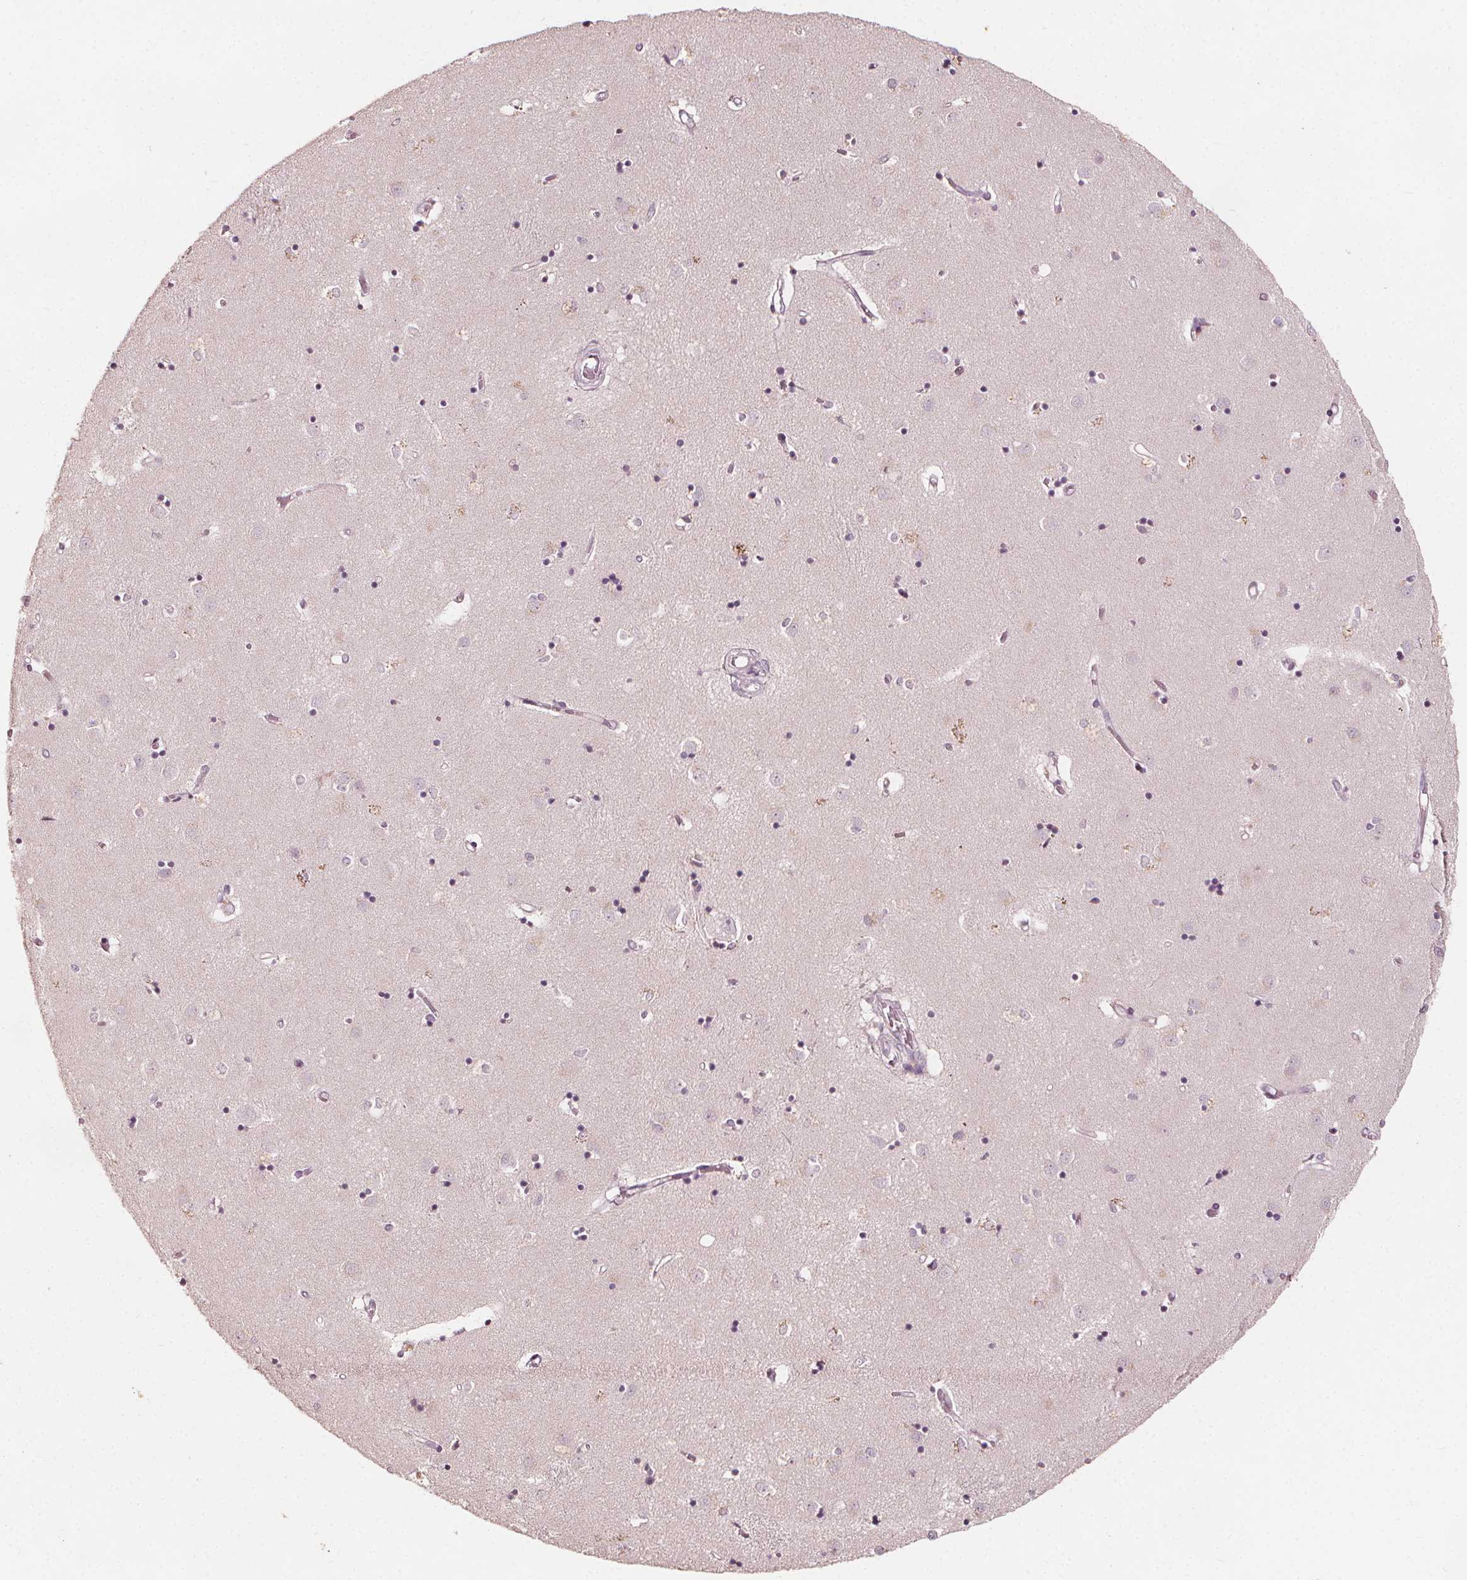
{"staining": {"intensity": "negative", "quantity": "none", "location": "none"}, "tissue": "caudate", "cell_type": "Glial cells", "image_type": "normal", "snomed": [{"axis": "morphology", "description": "Normal tissue, NOS"}, {"axis": "topography", "description": "Lateral ventricle wall"}], "caption": "High power microscopy image of an immunohistochemistry (IHC) micrograph of unremarkable caudate, revealing no significant expression in glial cells. (DAB immunohistochemistry, high magnification).", "gene": "NPC1L1", "patient": {"sex": "male", "age": 54}}